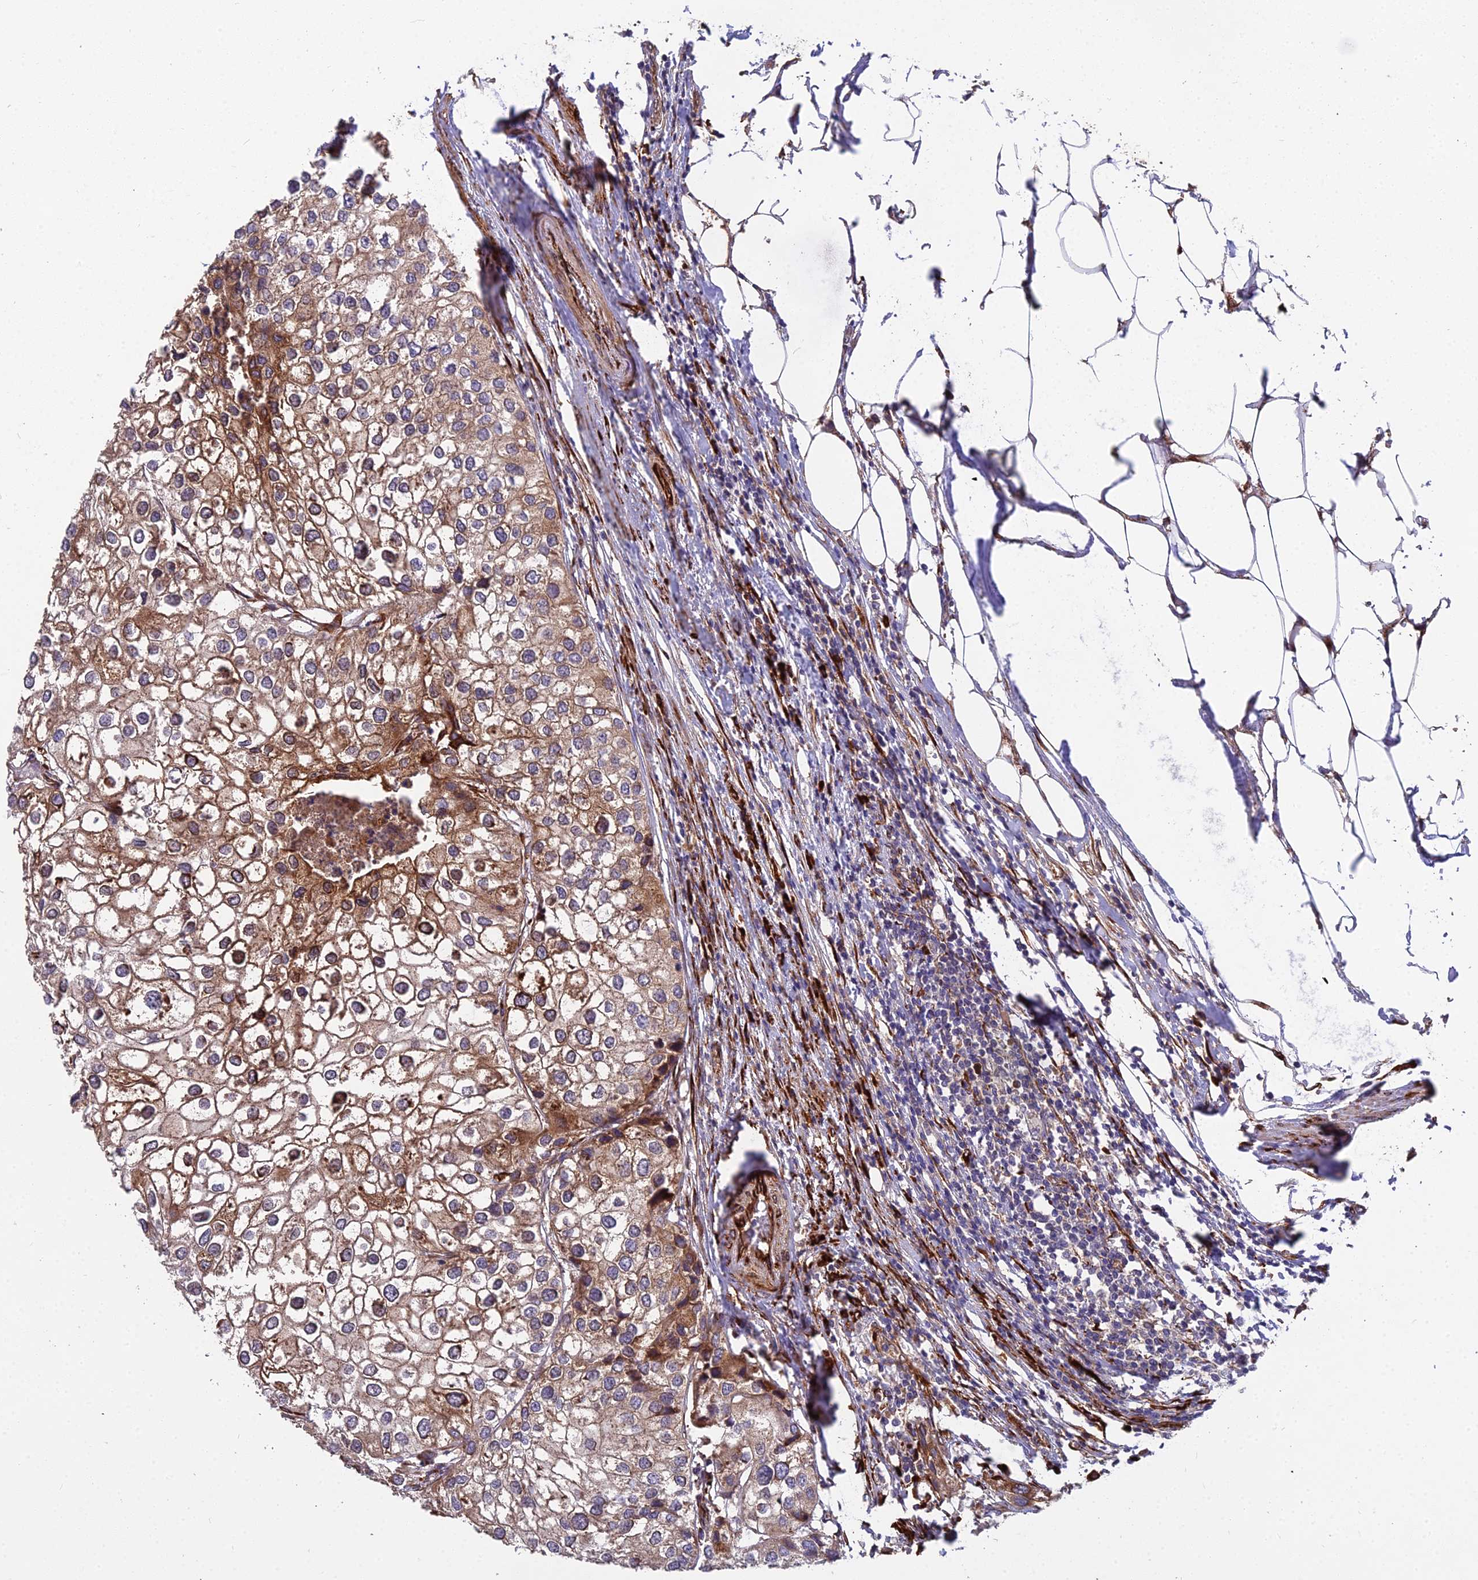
{"staining": {"intensity": "moderate", "quantity": ">75%", "location": "cytoplasmic/membranous"}, "tissue": "urothelial cancer", "cell_type": "Tumor cells", "image_type": "cancer", "snomed": [{"axis": "morphology", "description": "Urothelial carcinoma, High grade"}, {"axis": "topography", "description": "Urinary bladder"}], "caption": "Immunohistochemistry of human urothelial cancer demonstrates medium levels of moderate cytoplasmic/membranous positivity in approximately >75% of tumor cells. Using DAB (3,3'-diaminobenzidine) (brown) and hematoxylin (blue) stains, captured at high magnification using brightfield microscopy.", "gene": "NDUFAF7", "patient": {"sex": "male", "age": 64}}